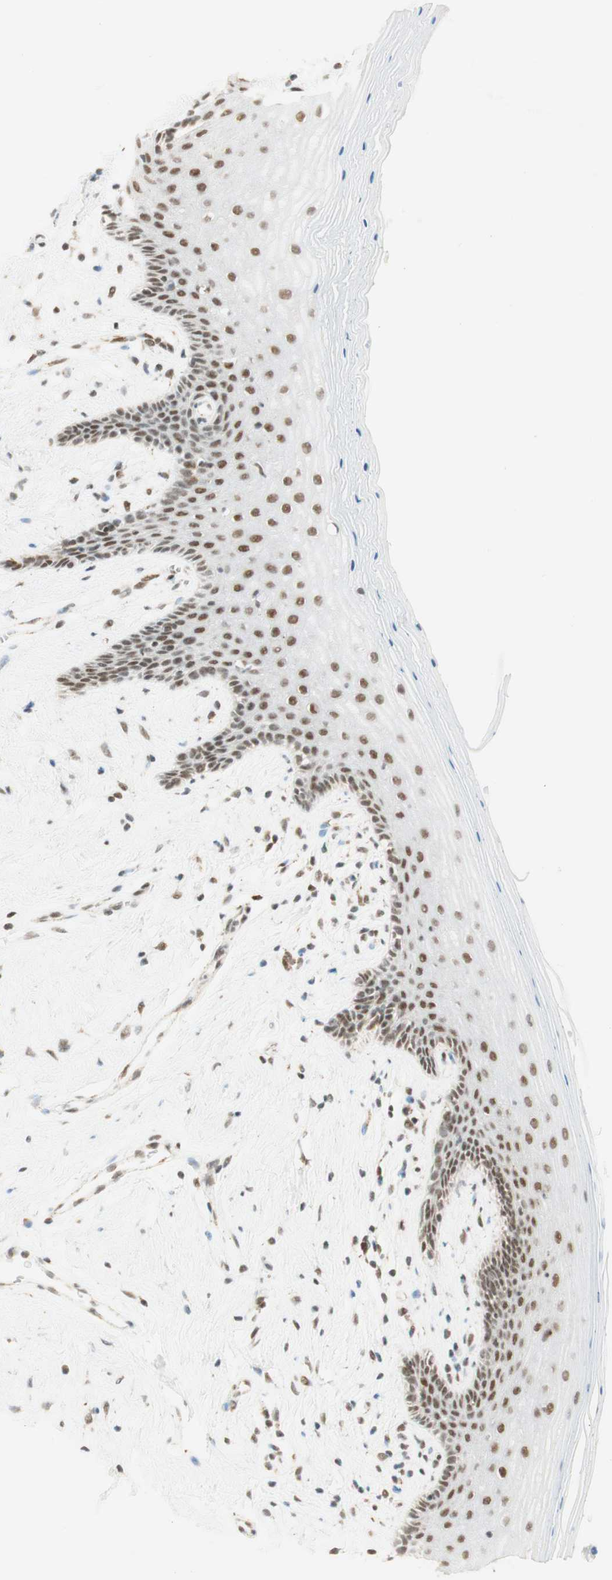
{"staining": {"intensity": "moderate", "quantity": "25%-75%", "location": "nuclear"}, "tissue": "vagina", "cell_type": "Squamous epithelial cells", "image_type": "normal", "snomed": [{"axis": "morphology", "description": "Normal tissue, NOS"}, {"axis": "topography", "description": "Vagina"}], "caption": "DAB immunohistochemical staining of unremarkable vagina shows moderate nuclear protein expression in approximately 25%-75% of squamous epithelial cells. Using DAB (3,3'-diaminobenzidine) (brown) and hematoxylin (blue) stains, captured at high magnification using brightfield microscopy.", "gene": "ZNF782", "patient": {"sex": "female", "age": 44}}